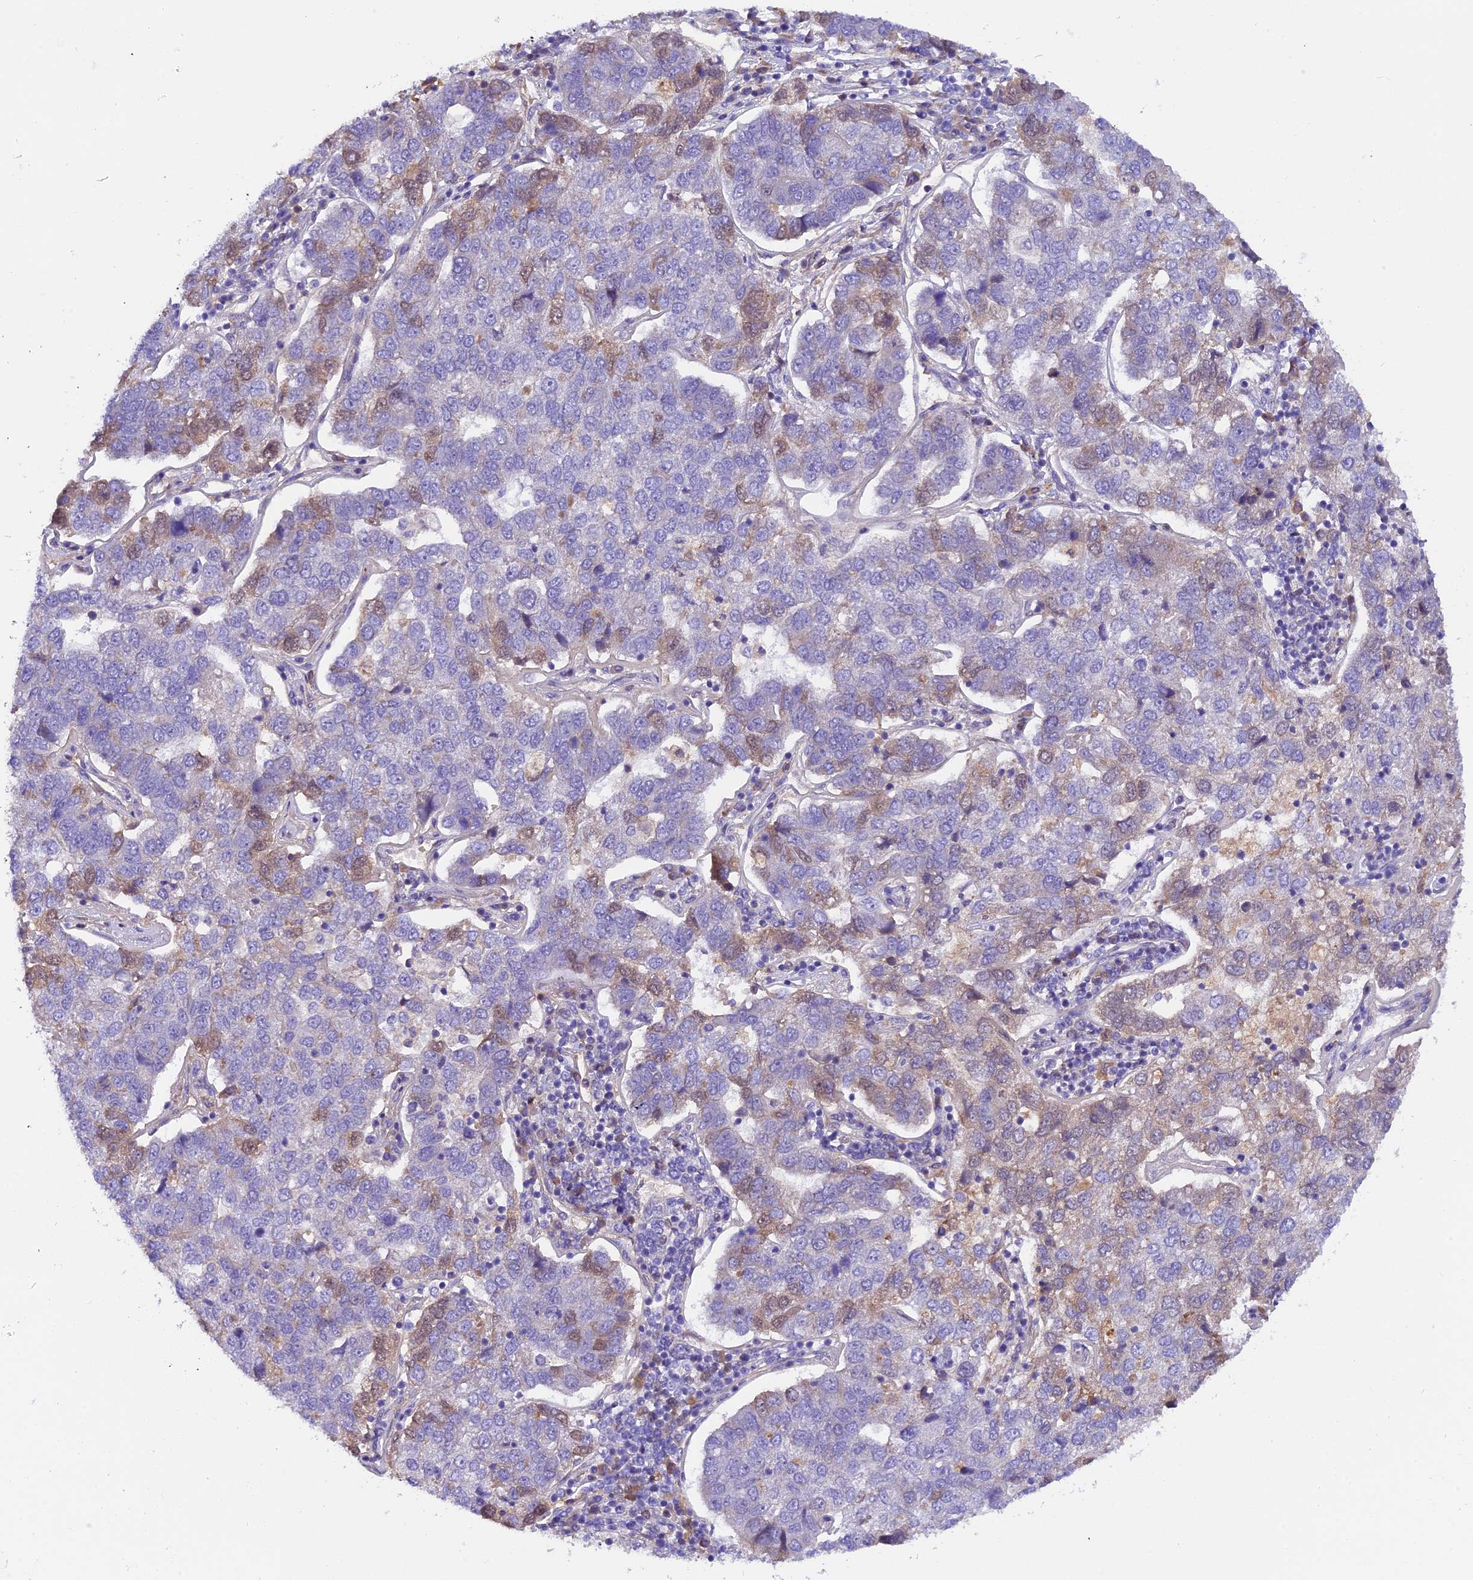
{"staining": {"intensity": "weak", "quantity": "<25%", "location": "cytoplasmic/membranous,nuclear"}, "tissue": "pancreatic cancer", "cell_type": "Tumor cells", "image_type": "cancer", "snomed": [{"axis": "morphology", "description": "Adenocarcinoma, NOS"}, {"axis": "topography", "description": "Pancreas"}], "caption": "A histopathology image of human pancreatic adenocarcinoma is negative for staining in tumor cells. Nuclei are stained in blue.", "gene": "CCDC32", "patient": {"sex": "female", "age": 61}}